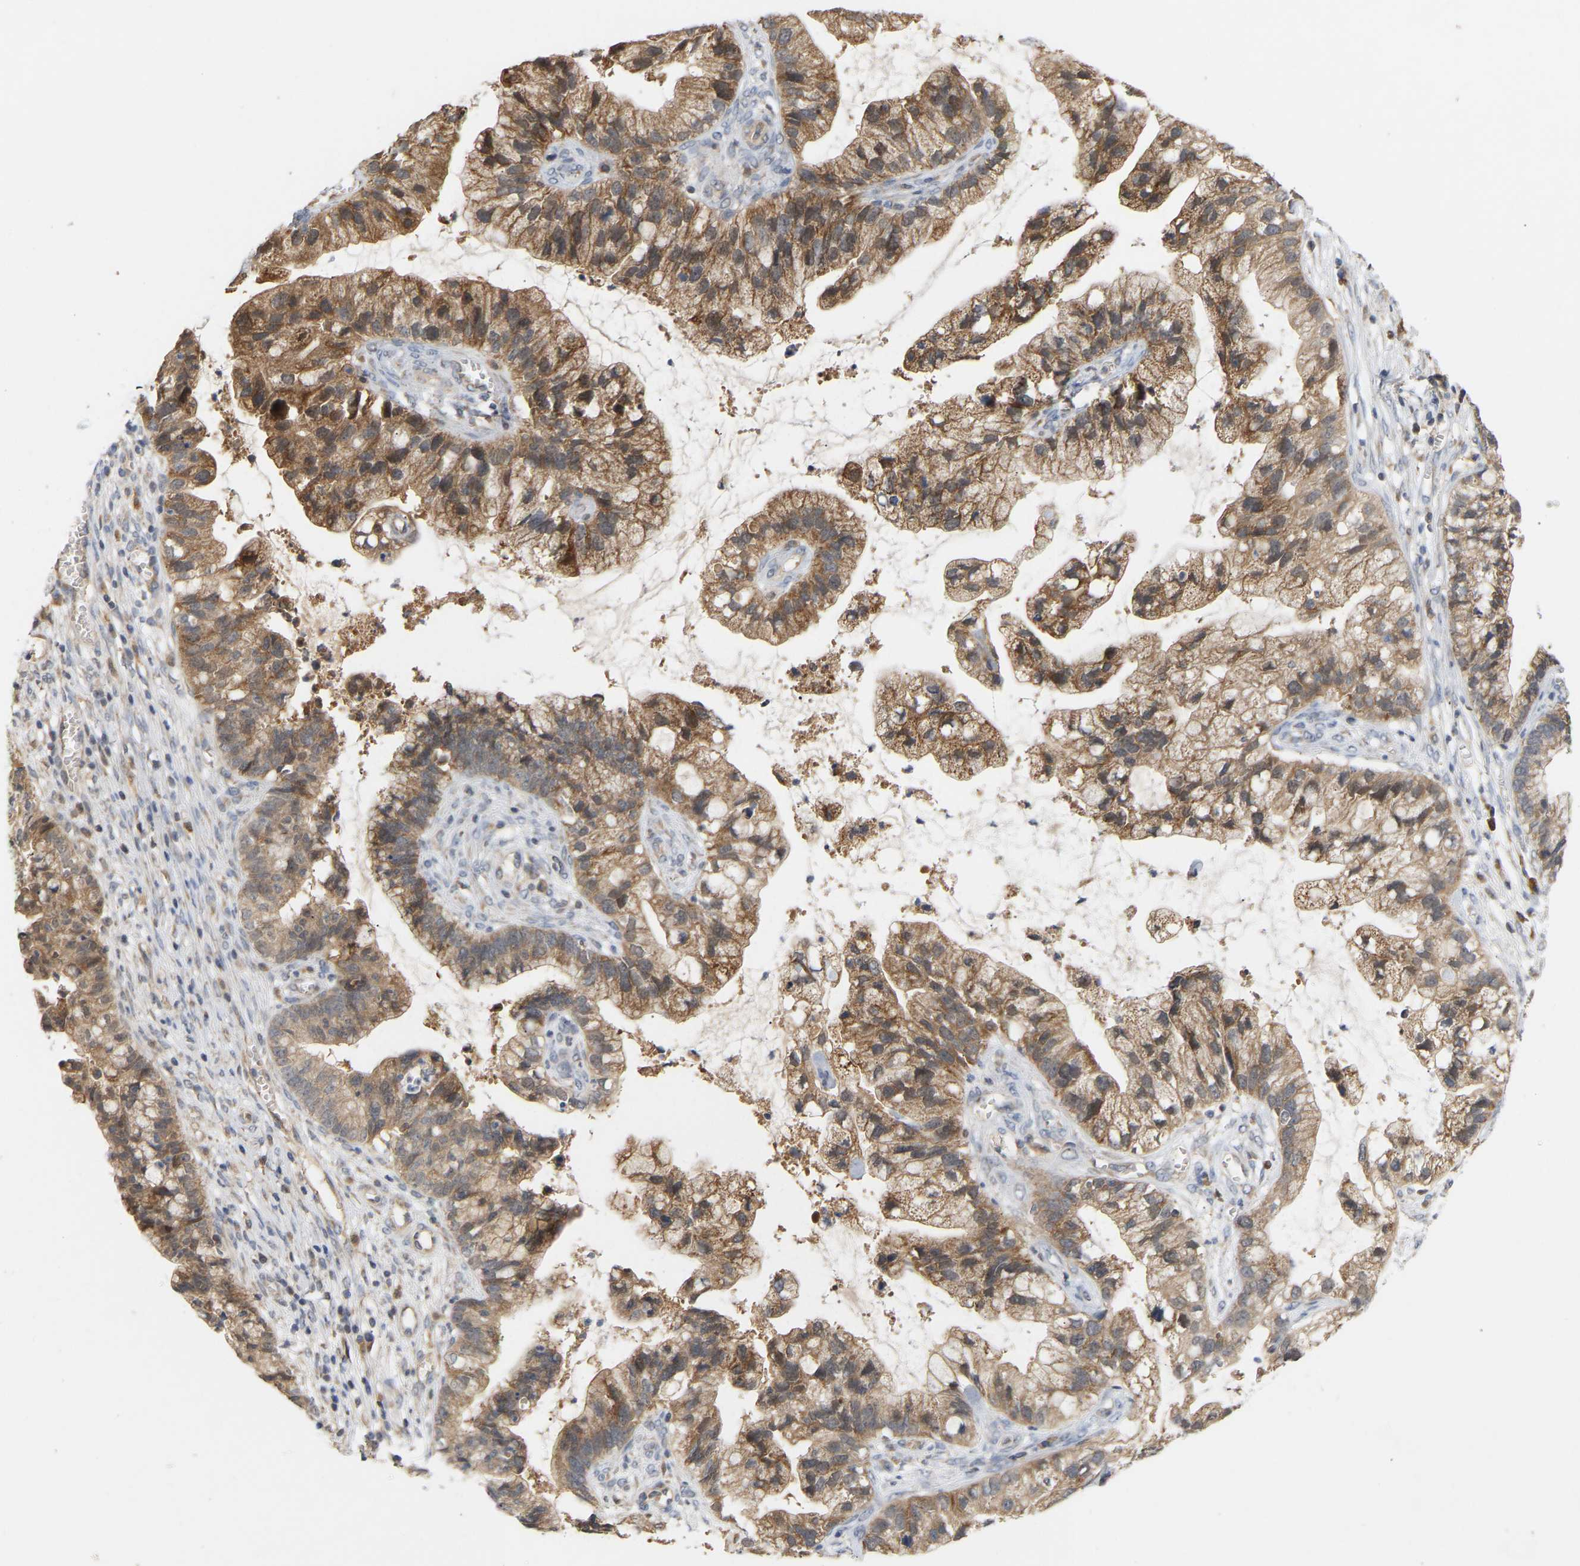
{"staining": {"intensity": "moderate", "quantity": ">75%", "location": "cytoplasmic/membranous"}, "tissue": "cervical cancer", "cell_type": "Tumor cells", "image_type": "cancer", "snomed": [{"axis": "morphology", "description": "Adenocarcinoma, NOS"}, {"axis": "topography", "description": "Cervix"}], "caption": "Protein analysis of cervical cancer tissue exhibits moderate cytoplasmic/membranous positivity in approximately >75% of tumor cells.", "gene": "TPMT", "patient": {"sex": "female", "age": 44}}